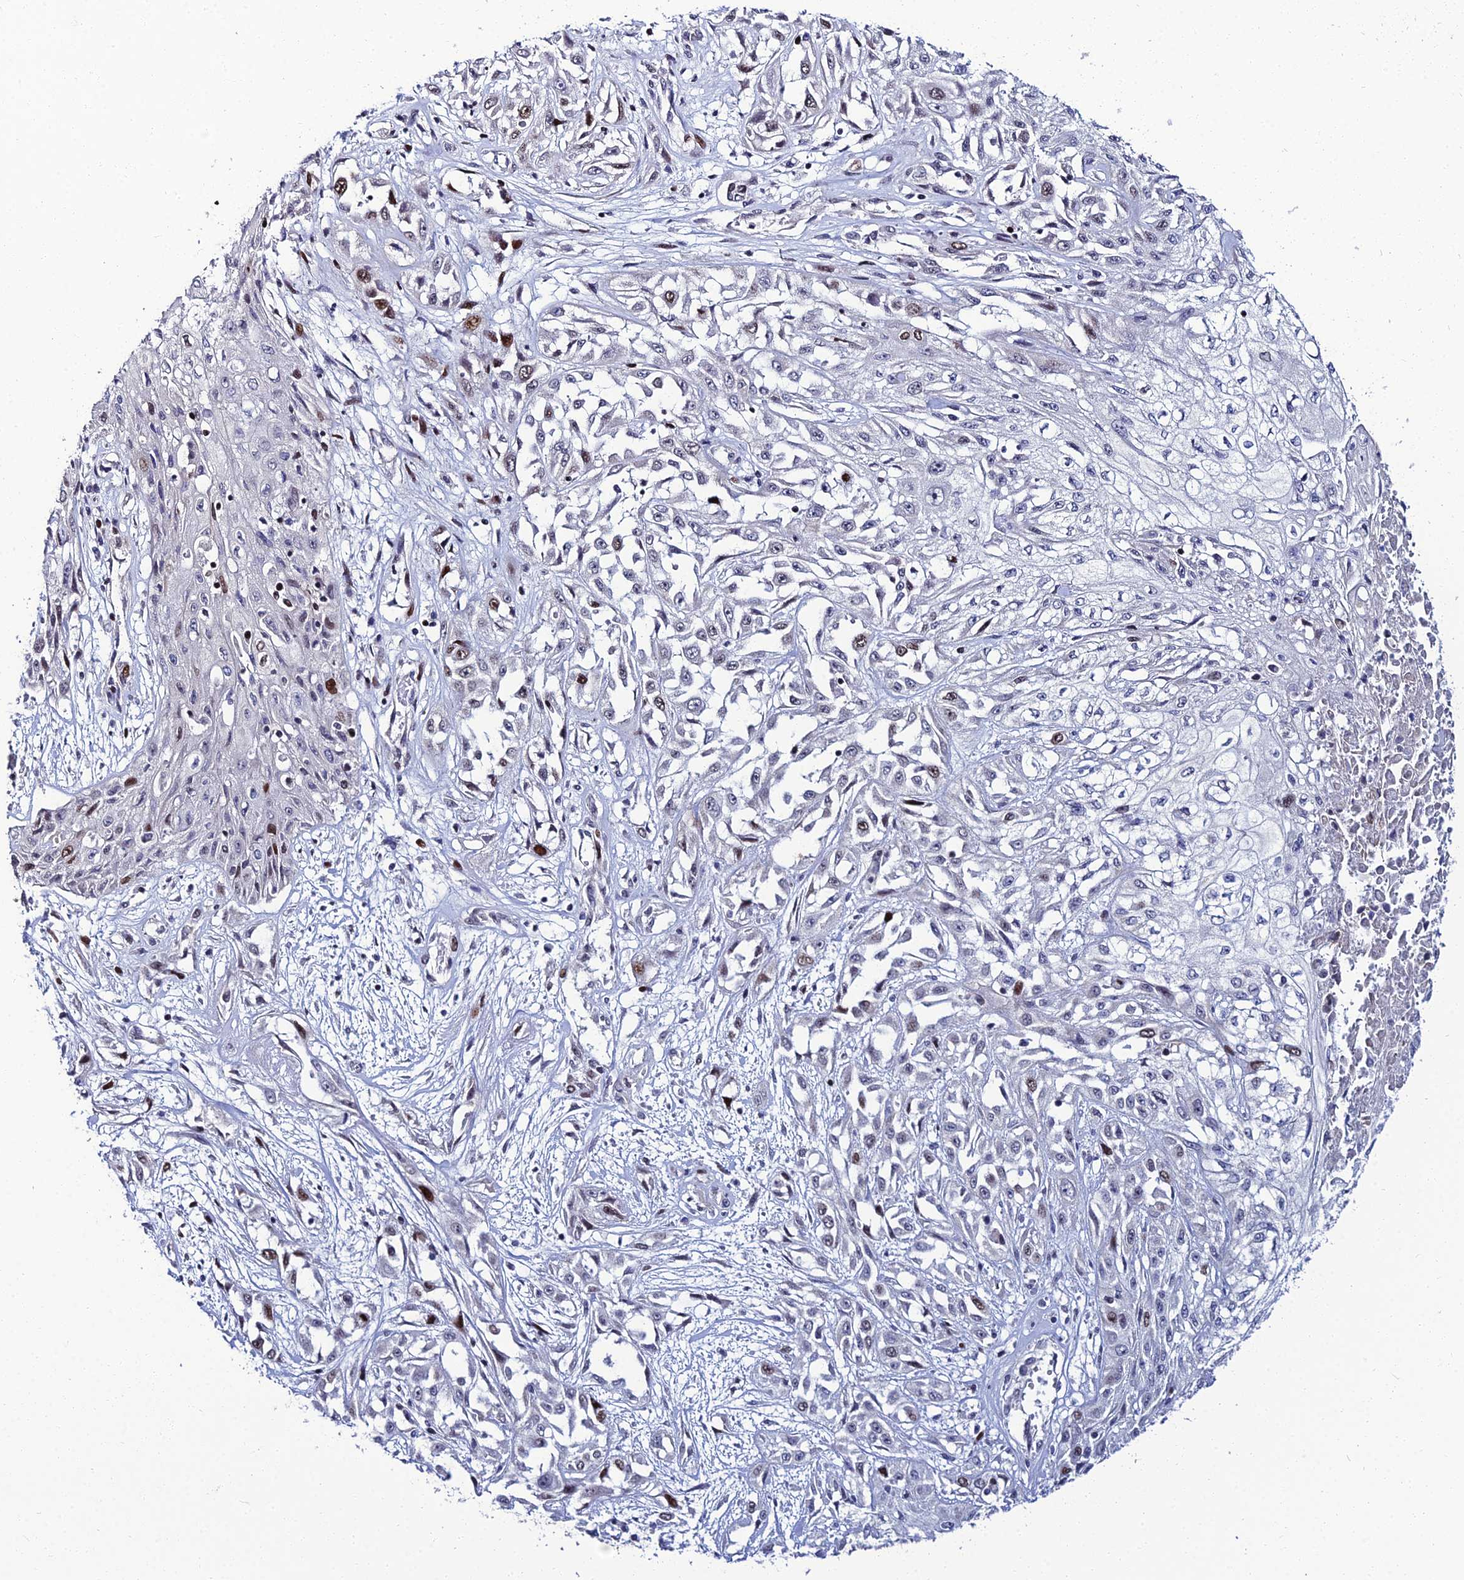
{"staining": {"intensity": "strong", "quantity": "<25%", "location": "nuclear"}, "tissue": "skin cancer", "cell_type": "Tumor cells", "image_type": "cancer", "snomed": [{"axis": "morphology", "description": "Squamous cell carcinoma, NOS"}, {"axis": "morphology", "description": "Squamous cell carcinoma, metastatic, NOS"}, {"axis": "topography", "description": "Skin"}, {"axis": "topography", "description": "Lymph node"}], "caption": "This photomicrograph exhibits metastatic squamous cell carcinoma (skin) stained with immunohistochemistry to label a protein in brown. The nuclear of tumor cells show strong positivity for the protein. Nuclei are counter-stained blue.", "gene": "TAF9B", "patient": {"sex": "male", "age": 75}}